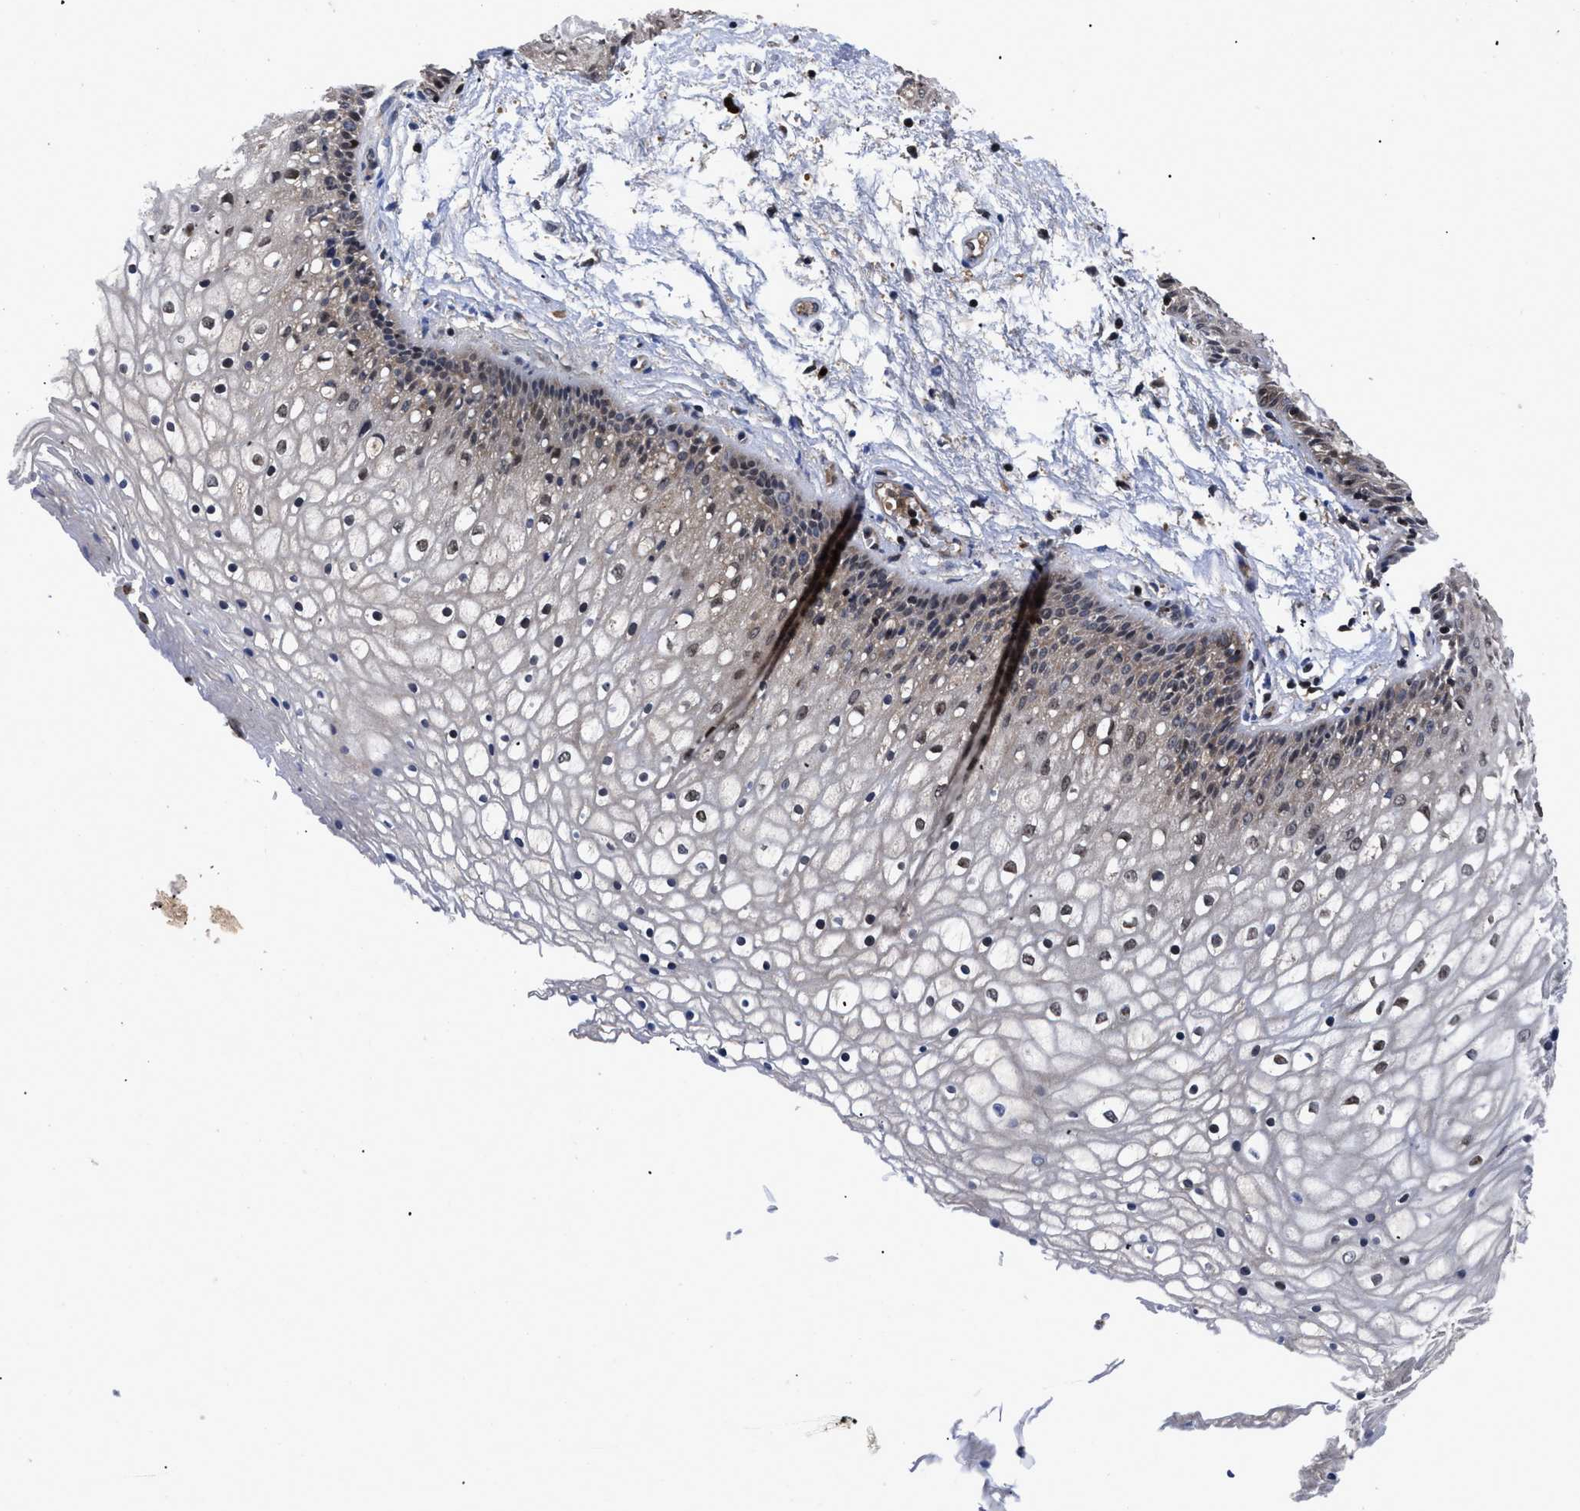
{"staining": {"intensity": "moderate", "quantity": "25%-75%", "location": "cytoplasmic/membranous,nuclear"}, "tissue": "vagina", "cell_type": "Squamous epithelial cells", "image_type": "normal", "snomed": [{"axis": "morphology", "description": "Normal tissue, NOS"}, {"axis": "topography", "description": "Vagina"}], "caption": "Brown immunohistochemical staining in benign vagina demonstrates moderate cytoplasmic/membranous,nuclear staining in approximately 25%-75% of squamous epithelial cells. Nuclei are stained in blue.", "gene": "FAM200A", "patient": {"sex": "female", "age": 34}}